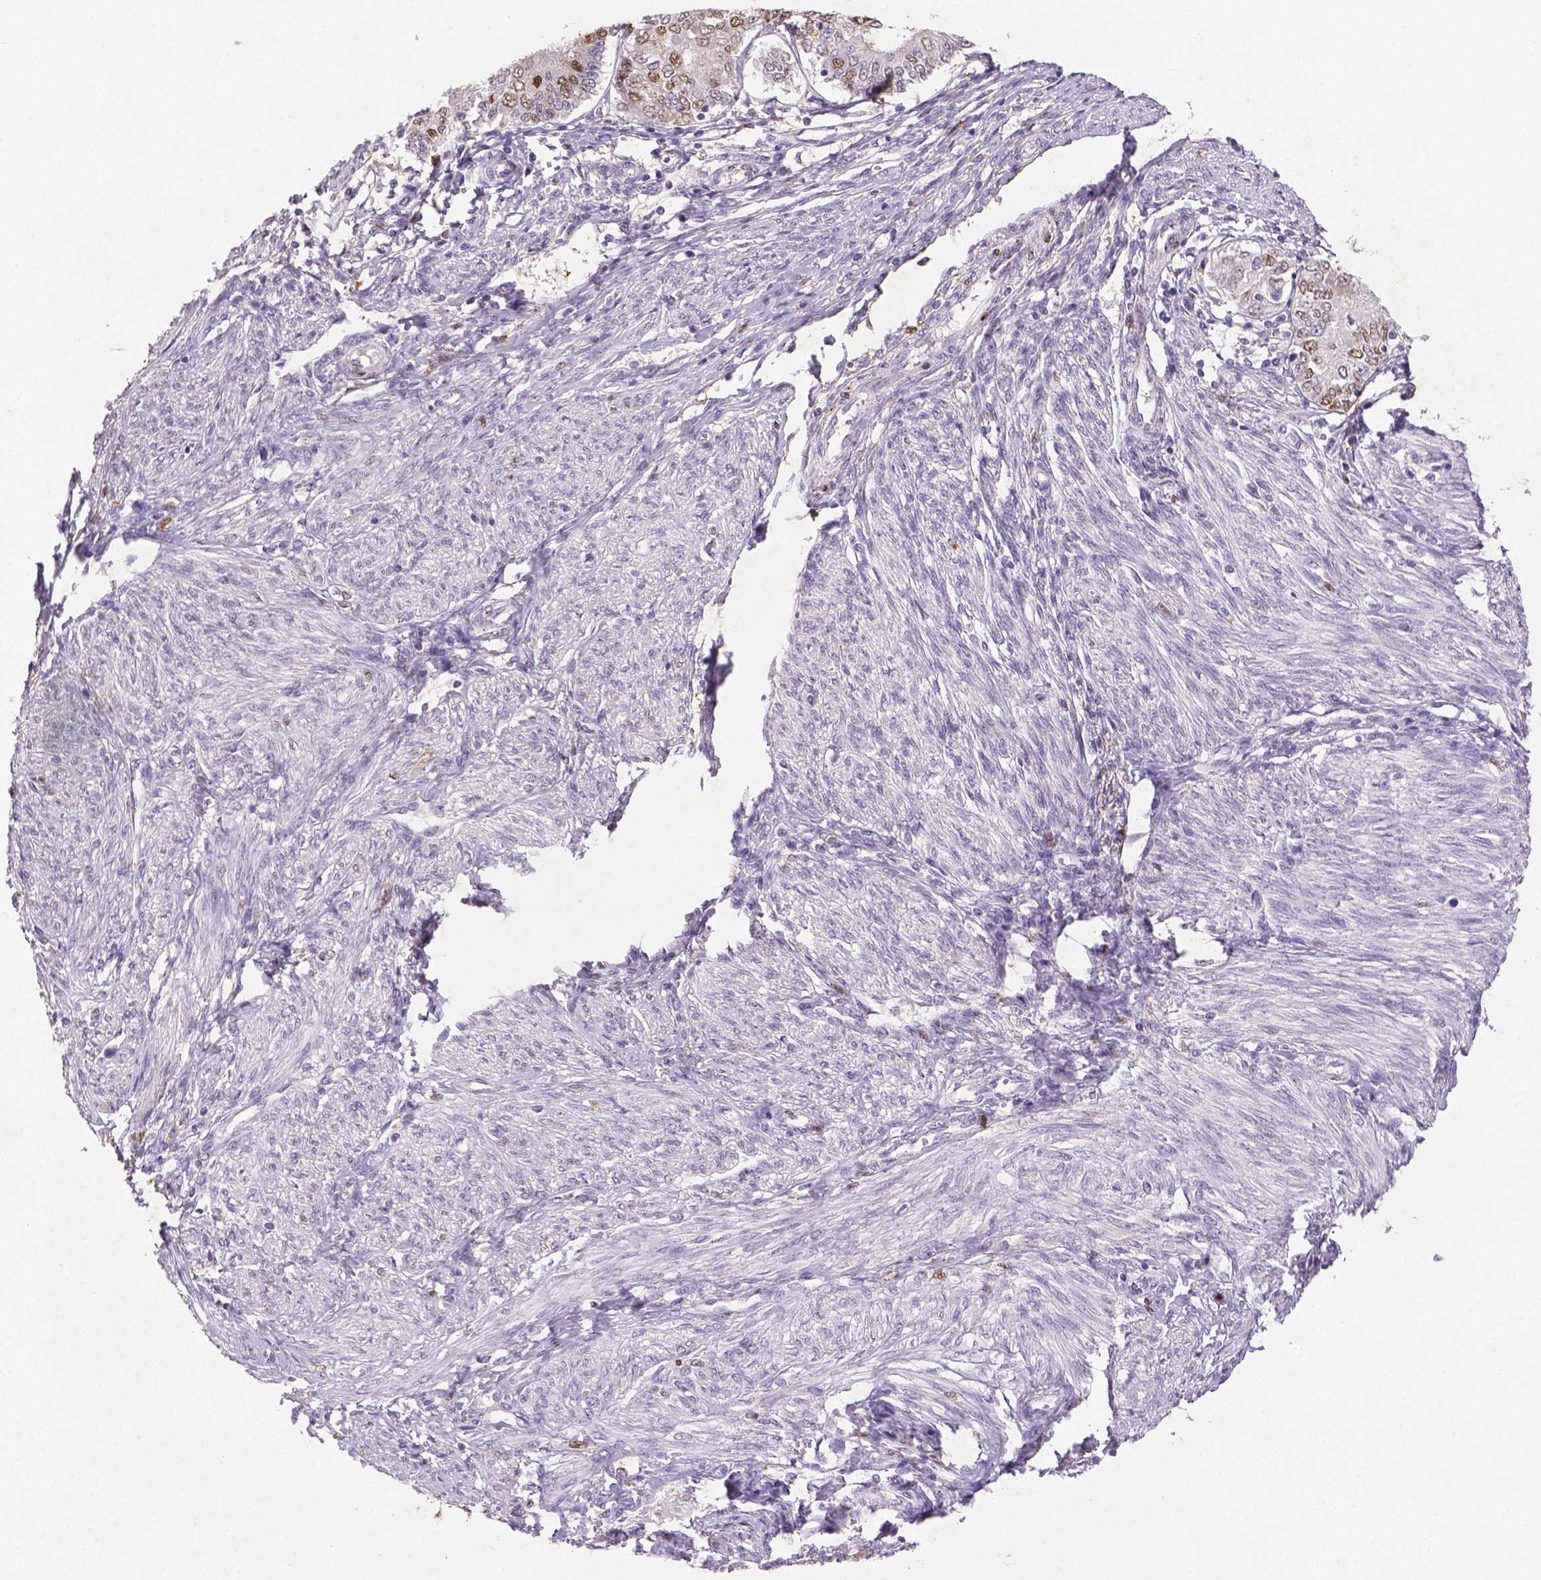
{"staining": {"intensity": "moderate", "quantity": "<25%", "location": "nuclear"}, "tissue": "endometrial cancer", "cell_type": "Tumor cells", "image_type": "cancer", "snomed": [{"axis": "morphology", "description": "Adenocarcinoma, NOS"}, {"axis": "topography", "description": "Endometrium"}], "caption": "Immunohistochemical staining of endometrial cancer reveals low levels of moderate nuclear protein expression in approximately <25% of tumor cells.", "gene": "CDKN1A", "patient": {"sex": "female", "age": 68}}